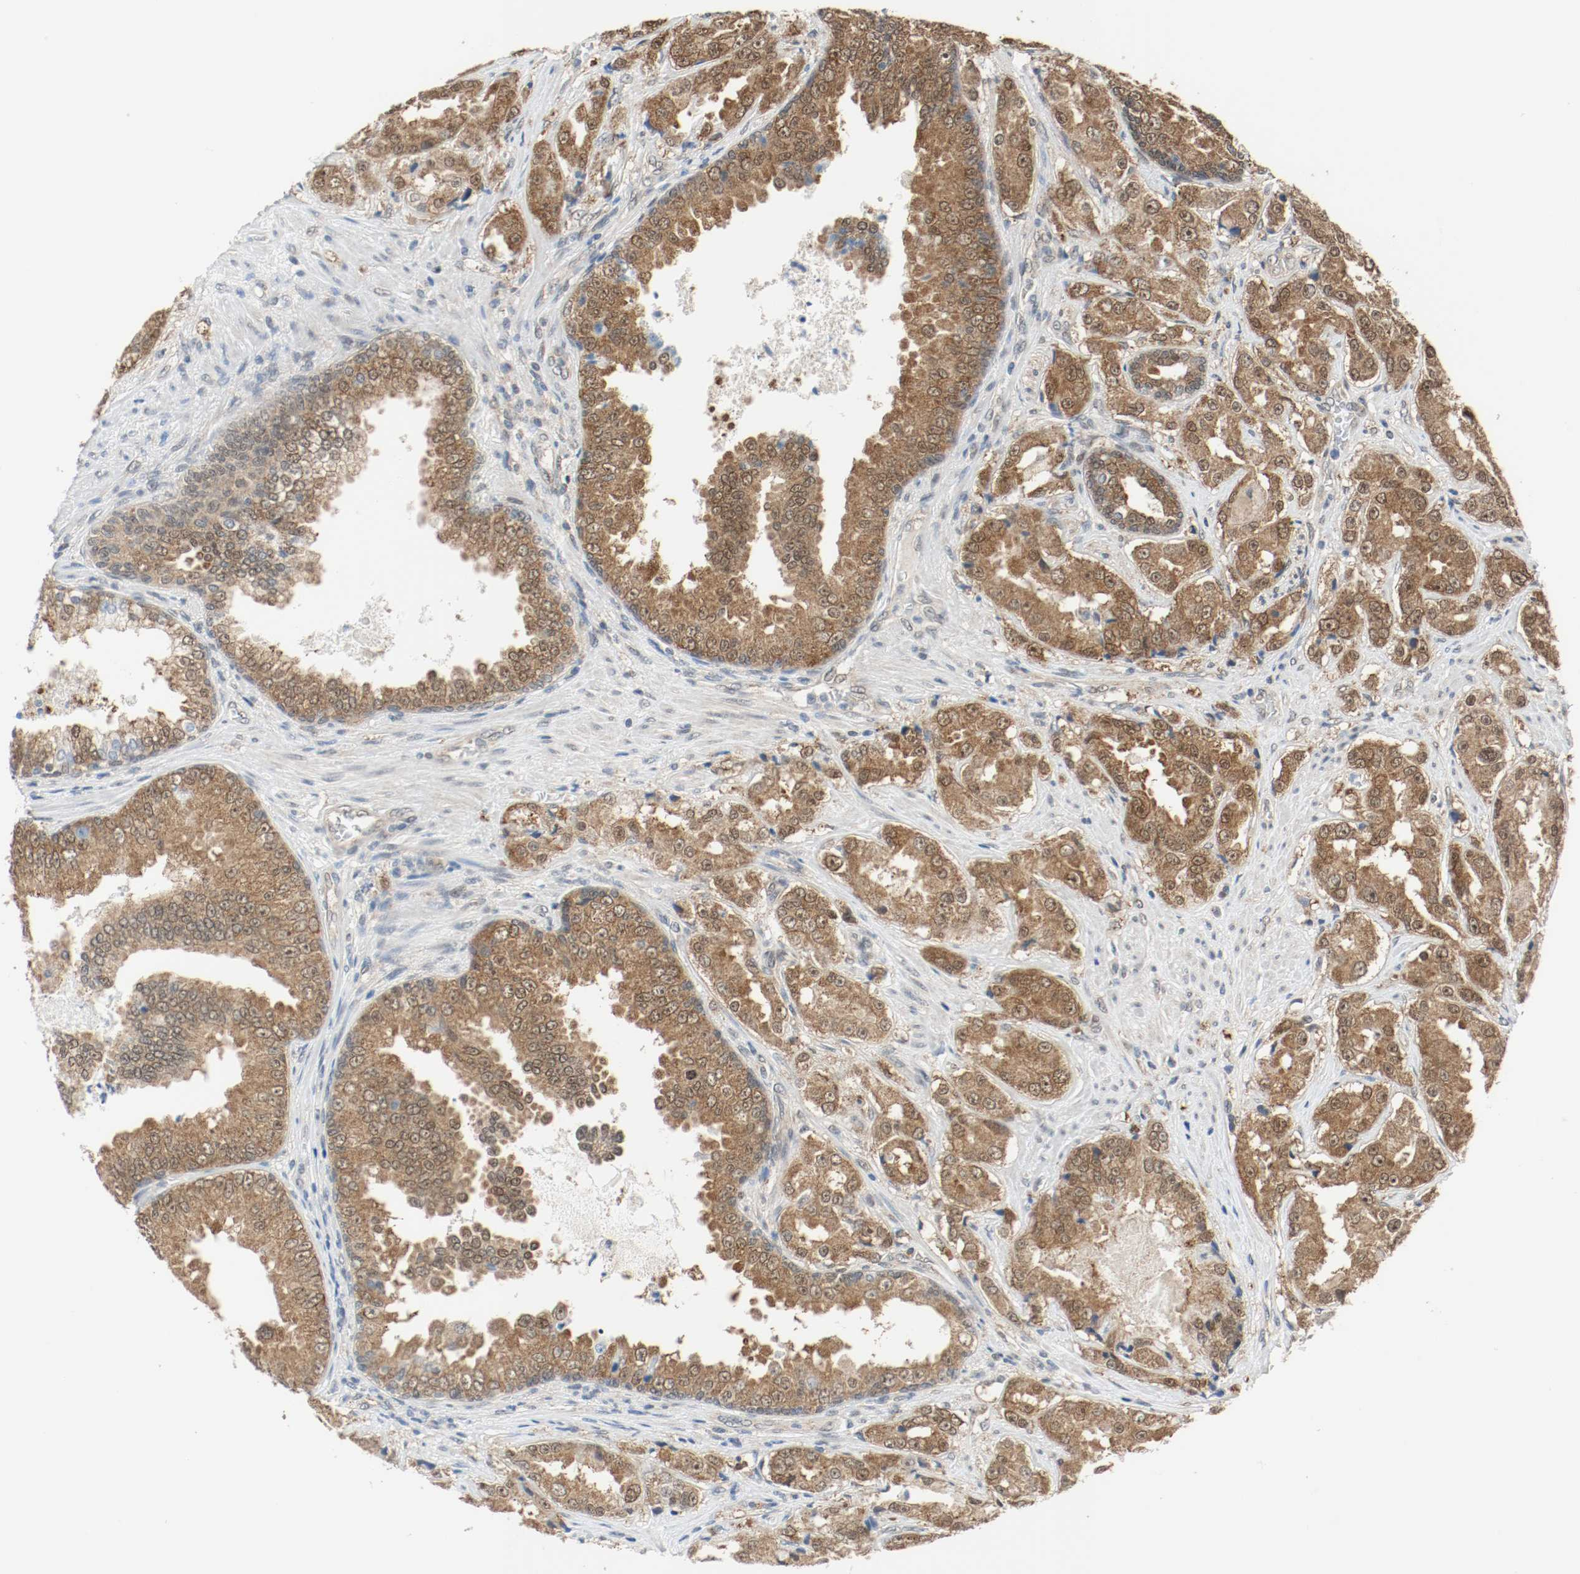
{"staining": {"intensity": "moderate", "quantity": ">75%", "location": "cytoplasmic/membranous,nuclear"}, "tissue": "prostate cancer", "cell_type": "Tumor cells", "image_type": "cancer", "snomed": [{"axis": "morphology", "description": "Adenocarcinoma, High grade"}, {"axis": "topography", "description": "Prostate"}], "caption": "About >75% of tumor cells in human prostate cancer exhibit moderate cytoplasmic/membranous and nuclear protein staining as visualized by brown immunohistochemical staining.", "gene": "PPME1", "patient": {"sex": "male", "age": 73}}